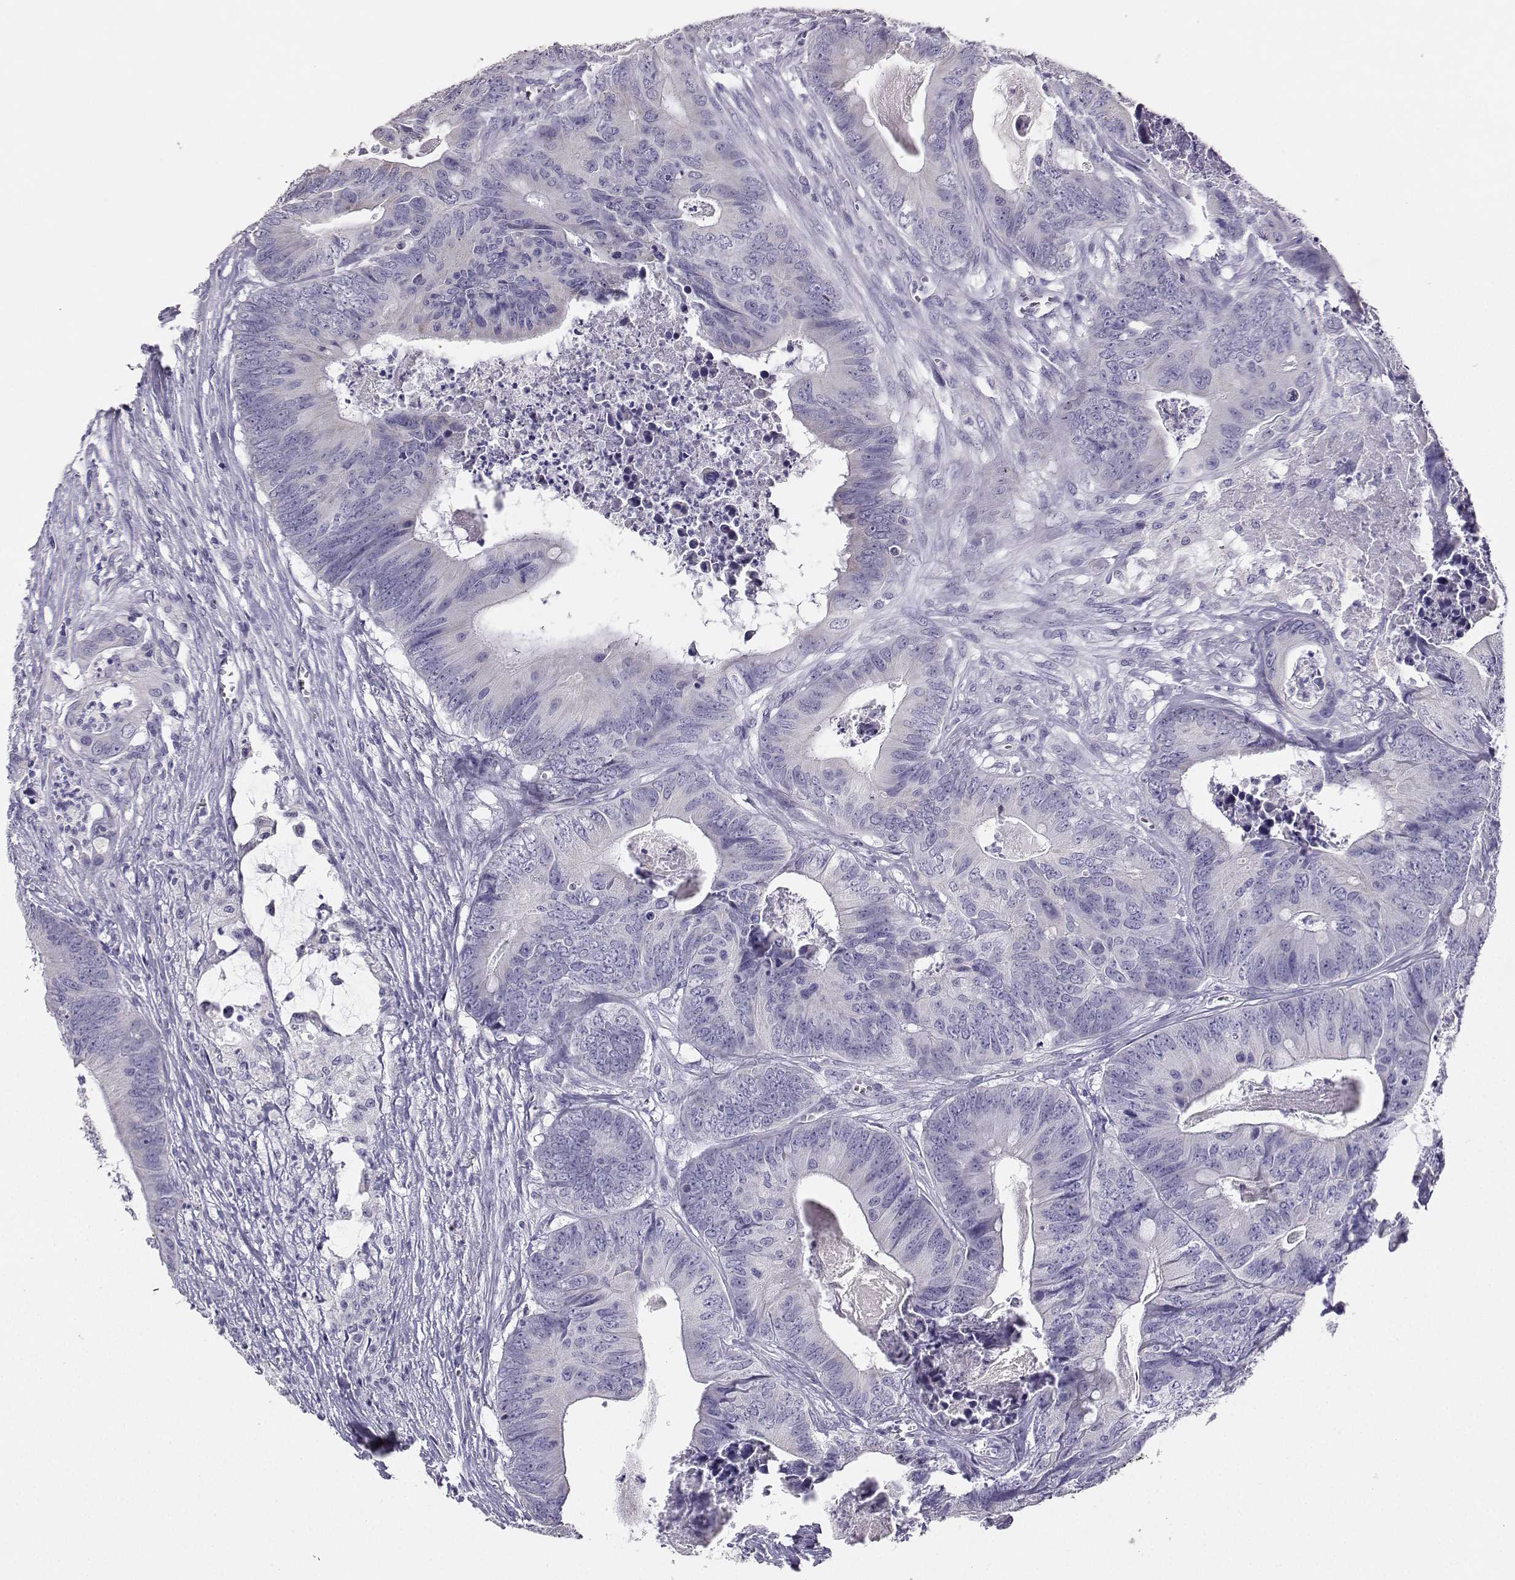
{"staining": {"intensity": "negative", "quantity": "none", "location": "none"}, "tissue": "colorectal cancer", "cell_type": "Tumor cells", "image_type": "cancer", "snomed": [{"axis": "morphology", "description": "Adenocarcinoma, NOS"}, {"axis": "topography", "description": "Colon"}], "caption": "An immunohistochemistry image of adenocarcinoma (colorectal) is shown. There is no staining in tumor cells of adenocarcinoma (colorectal). (DAB IHC with hematoxylin counter stain).", "gene": "AVP", "patient": {"sex": "male", "age": 84}}